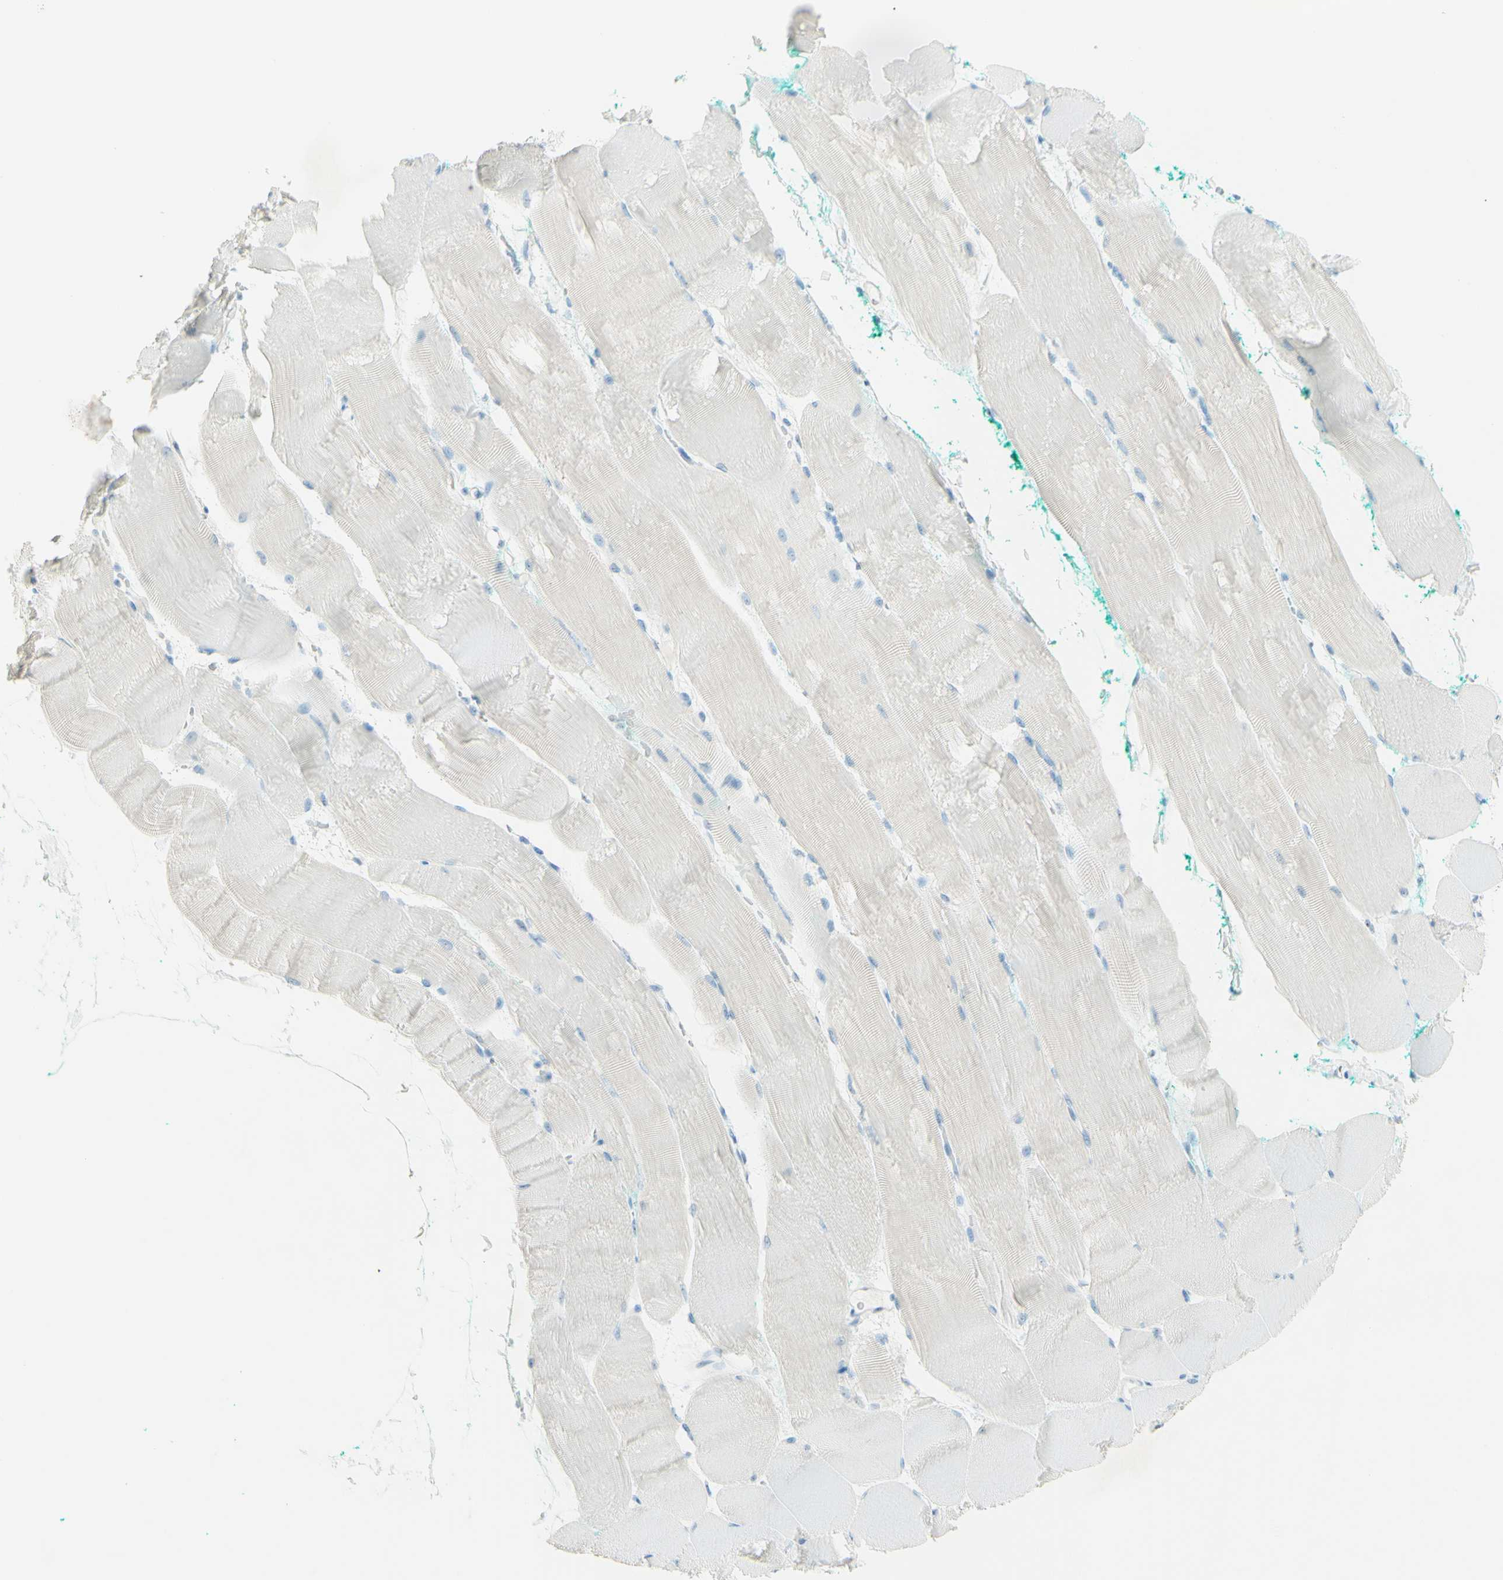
{"staining": {"intensity": "negative", "quantity": "none", "location": "none"}, "tissue": "skeletal muscle", "cell_type": "Myocytes", "image_type": "normal", "snomed": [{"axis": "morphology", "description": "Normal tissue, NOS"}, {"axis": "morphology", "description": "Squamous cell carcinoma, NOS"}, {"axis": "topography", "description": "Skeletal muscle"}], "caption": "The histopathology image displays no staining of myocytes in normal skeletal muscle. The staining is performed using DAB (3,3'-diaminobenzidine) brown chromogen with nuclei counter-stained in using hematoxylin.", "gene": "FMR1NB", "patient": {"sex": "male", "age": 51}}